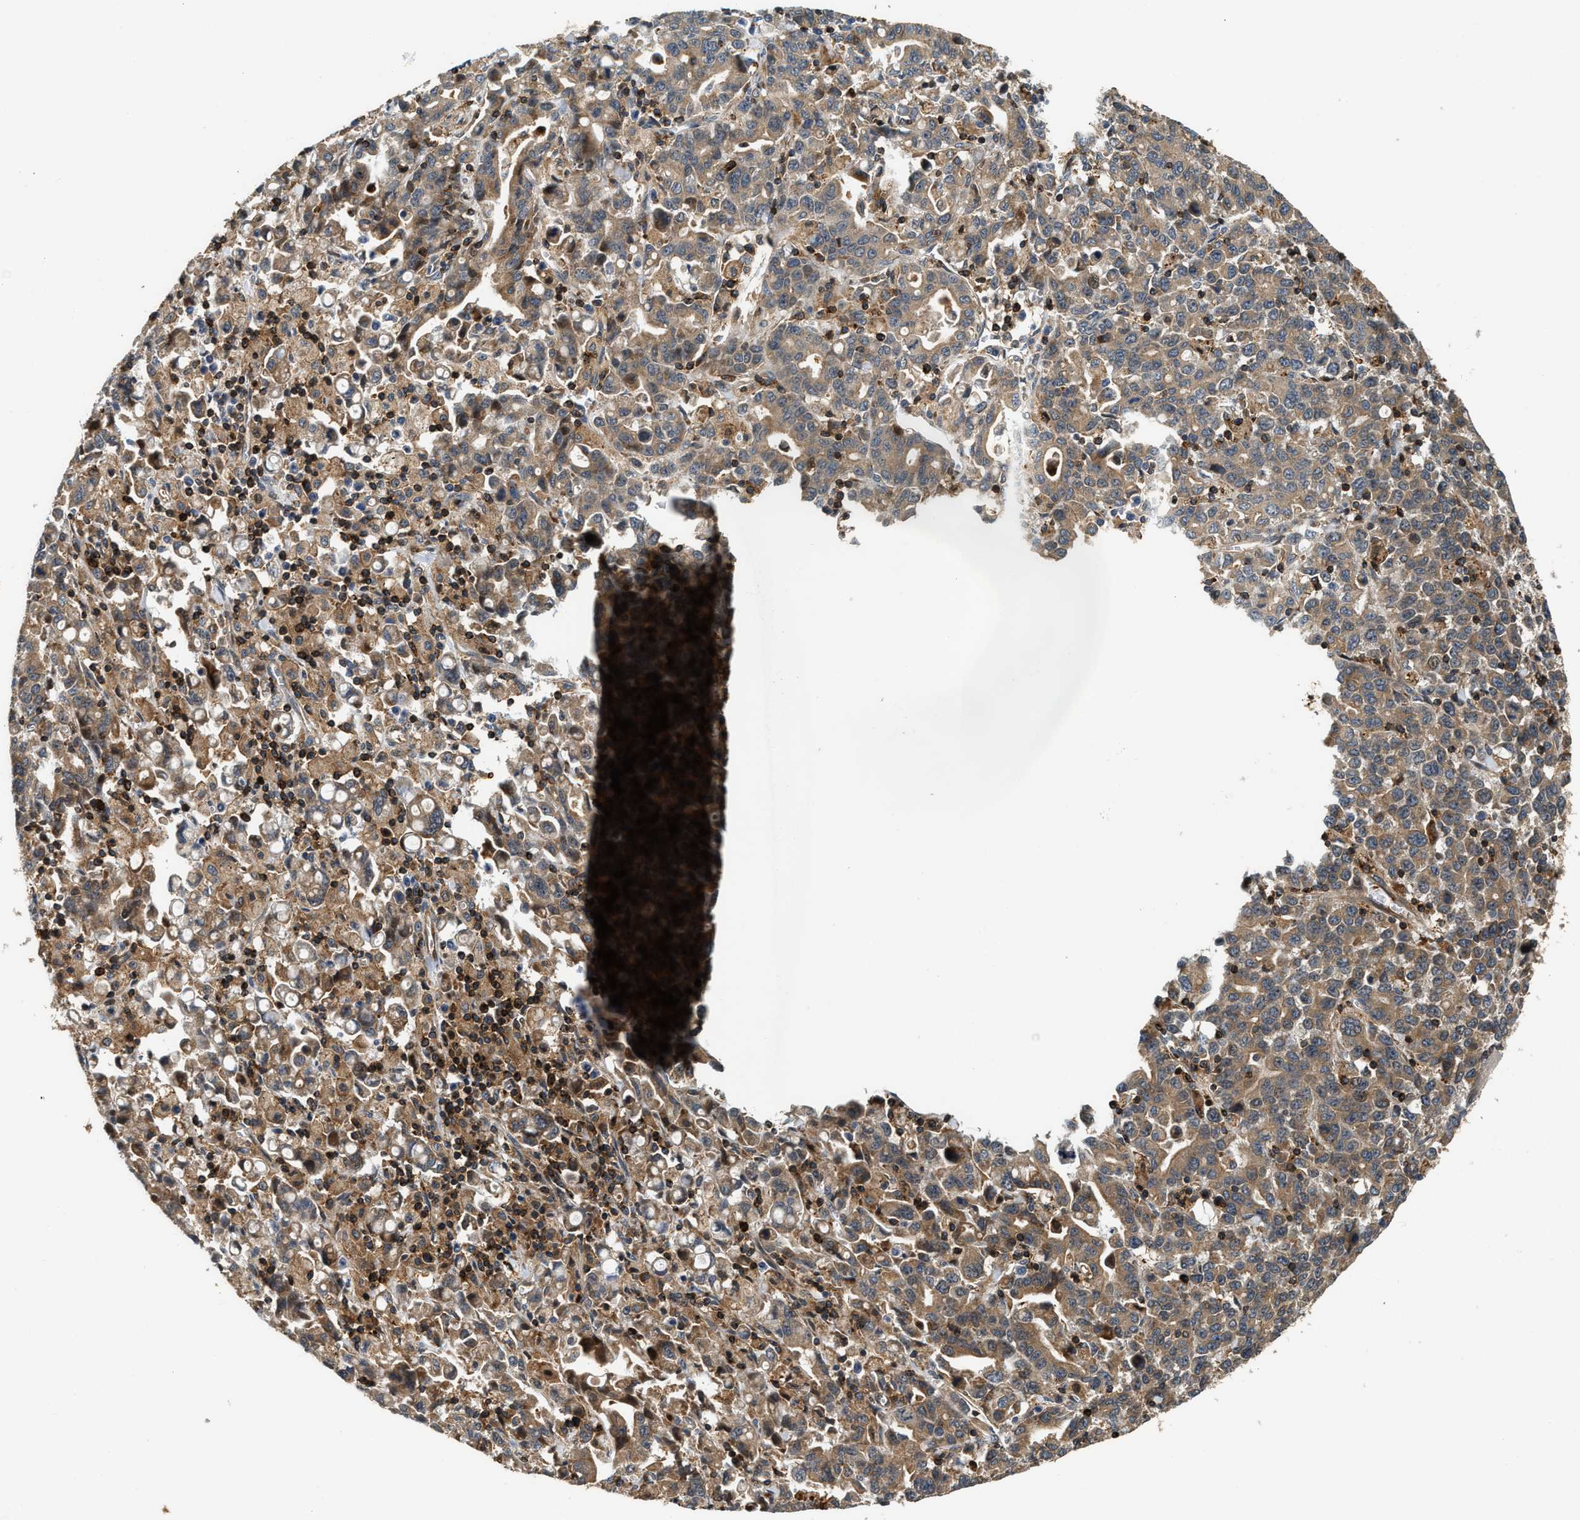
{"staining": {"intensity": "moderate", "quantity": ">75%", "location": "cytoplasmic/membranous"}, "tissue": "stomach cancer", "cell_type": "Tumor cells", "image_type": "cancer", "snomed": [{"axis": "morphology", "description": "Adenocarcinoma, NOS"}, {"axis": "topography", "description": "Stomach, upper"}], "caption": "This is an image of immunohistochemistry staining of stomach cancer (adenocarcinoma), which shows moderate staining in the cytoplasmic/membranous of tumor cells.", "gene": "SNX5", "patient": {"sex": "male", "age": 69}}